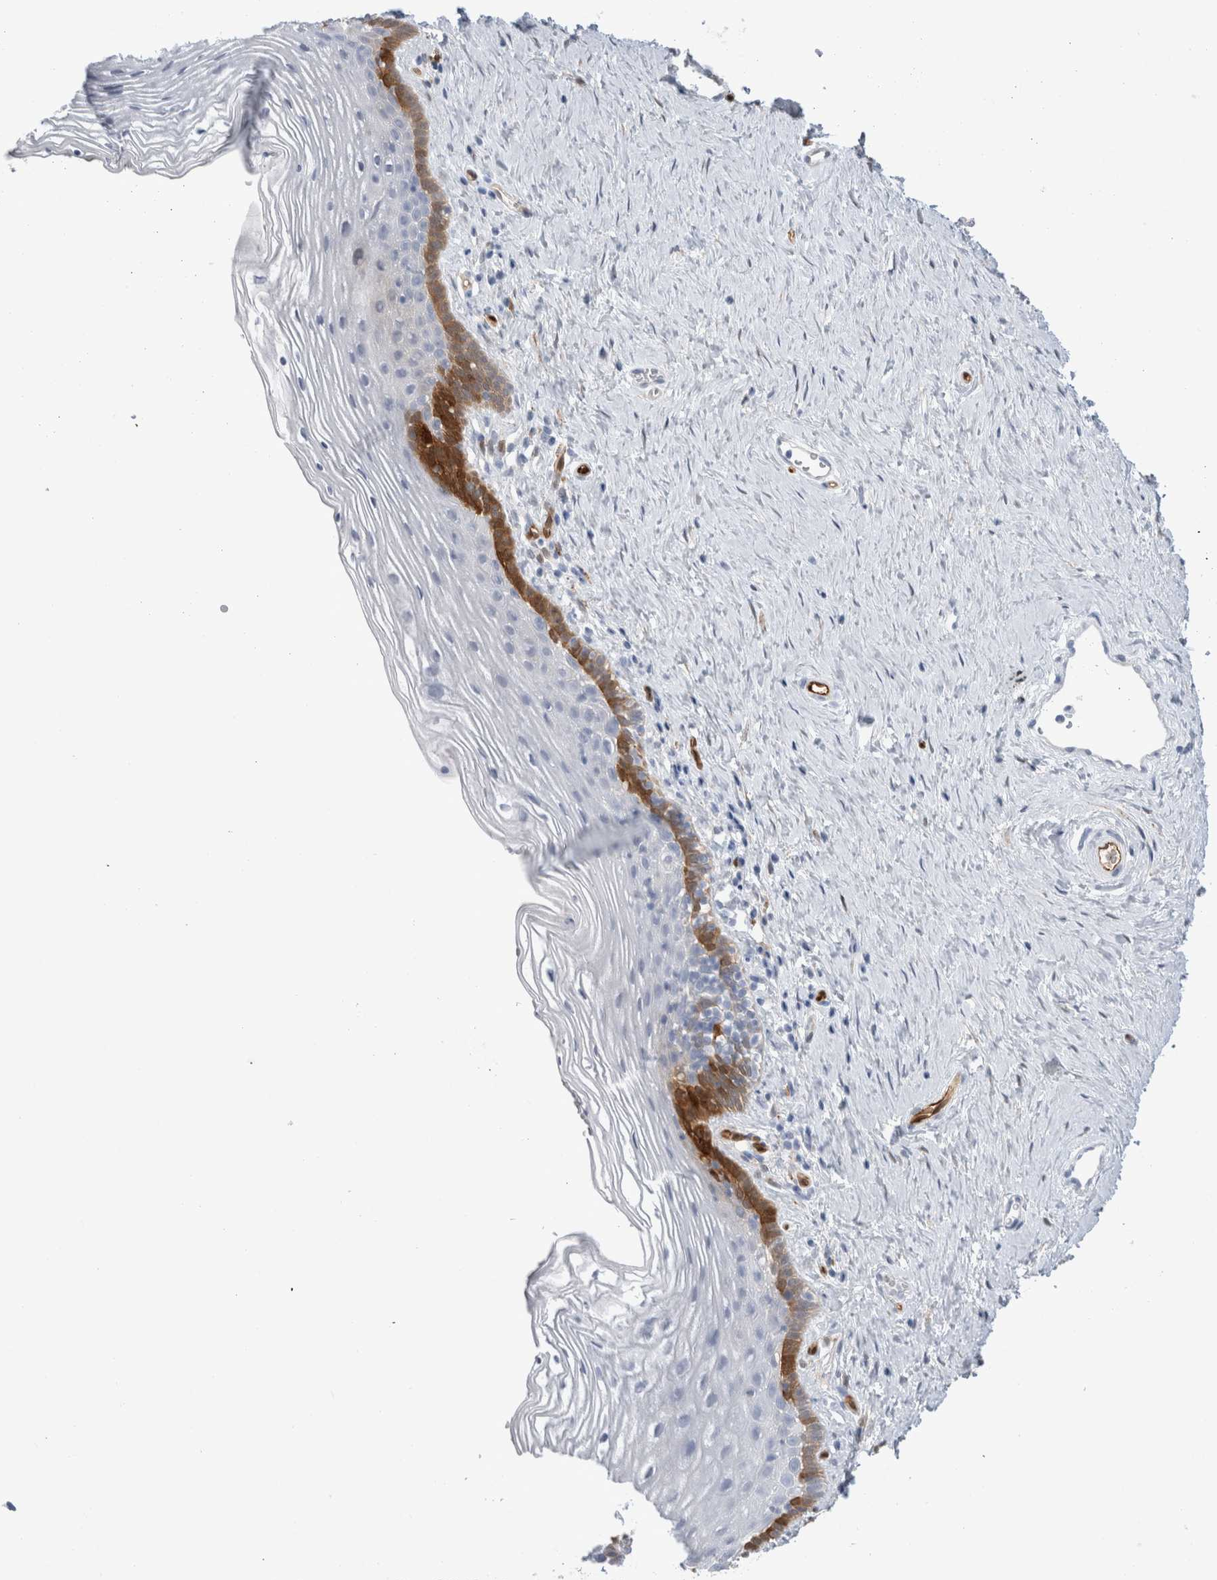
{"staining": {"intensity": "moderate", "quantity": "<25%", "location": "cytoplasmic/membranous"}, "tissue": "vagina", "cell_type": "Squamous epithelial cells", "image_type": "normal", "snomed": [{"axis": "morphology", "description": "Normal tissue, NOS"}, {"axis": "topography", "description": "Vagina"}], "caption": "Squamous epithelial cells display moderate cytoplasmic/membranous positivity in approximately <25% of cells in unremarkable vagina.", "gene": "NAPEPLD", "patient": {"sex": "female", "age": 32}}